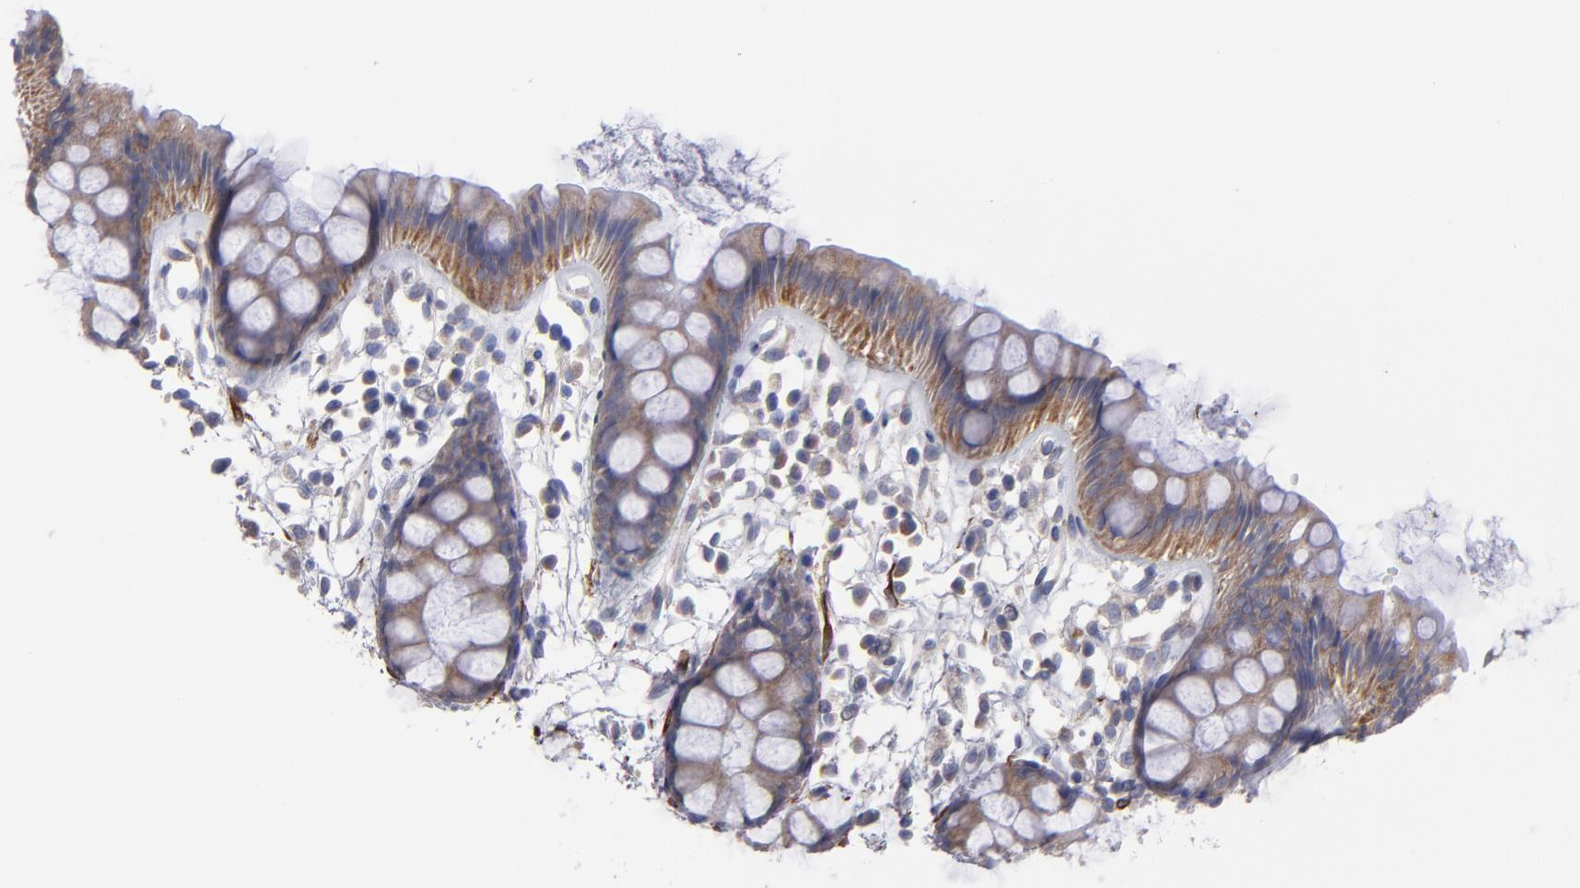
{"staining": {"intensity": "weak", "quantity": ">75%", "location": "cytoplasmic/membranous"}, "tissue": "rectum", "cell_type": "Glandular cells", "image_type": "normal", "snomed": [{"axis": "morphology", "description": "Normal tissue, NOS"}, {"axis": "topography", "description": "Rectum"}], "caption": "A micrograph showing weak cytoplasmic/membranous expression in about >75% of glandular cells in unremarkable rectum, as visualized by brown immunohistochemical staining.", "gene": "SLMAP", "patient": {"sex": "female", "age": 66}}